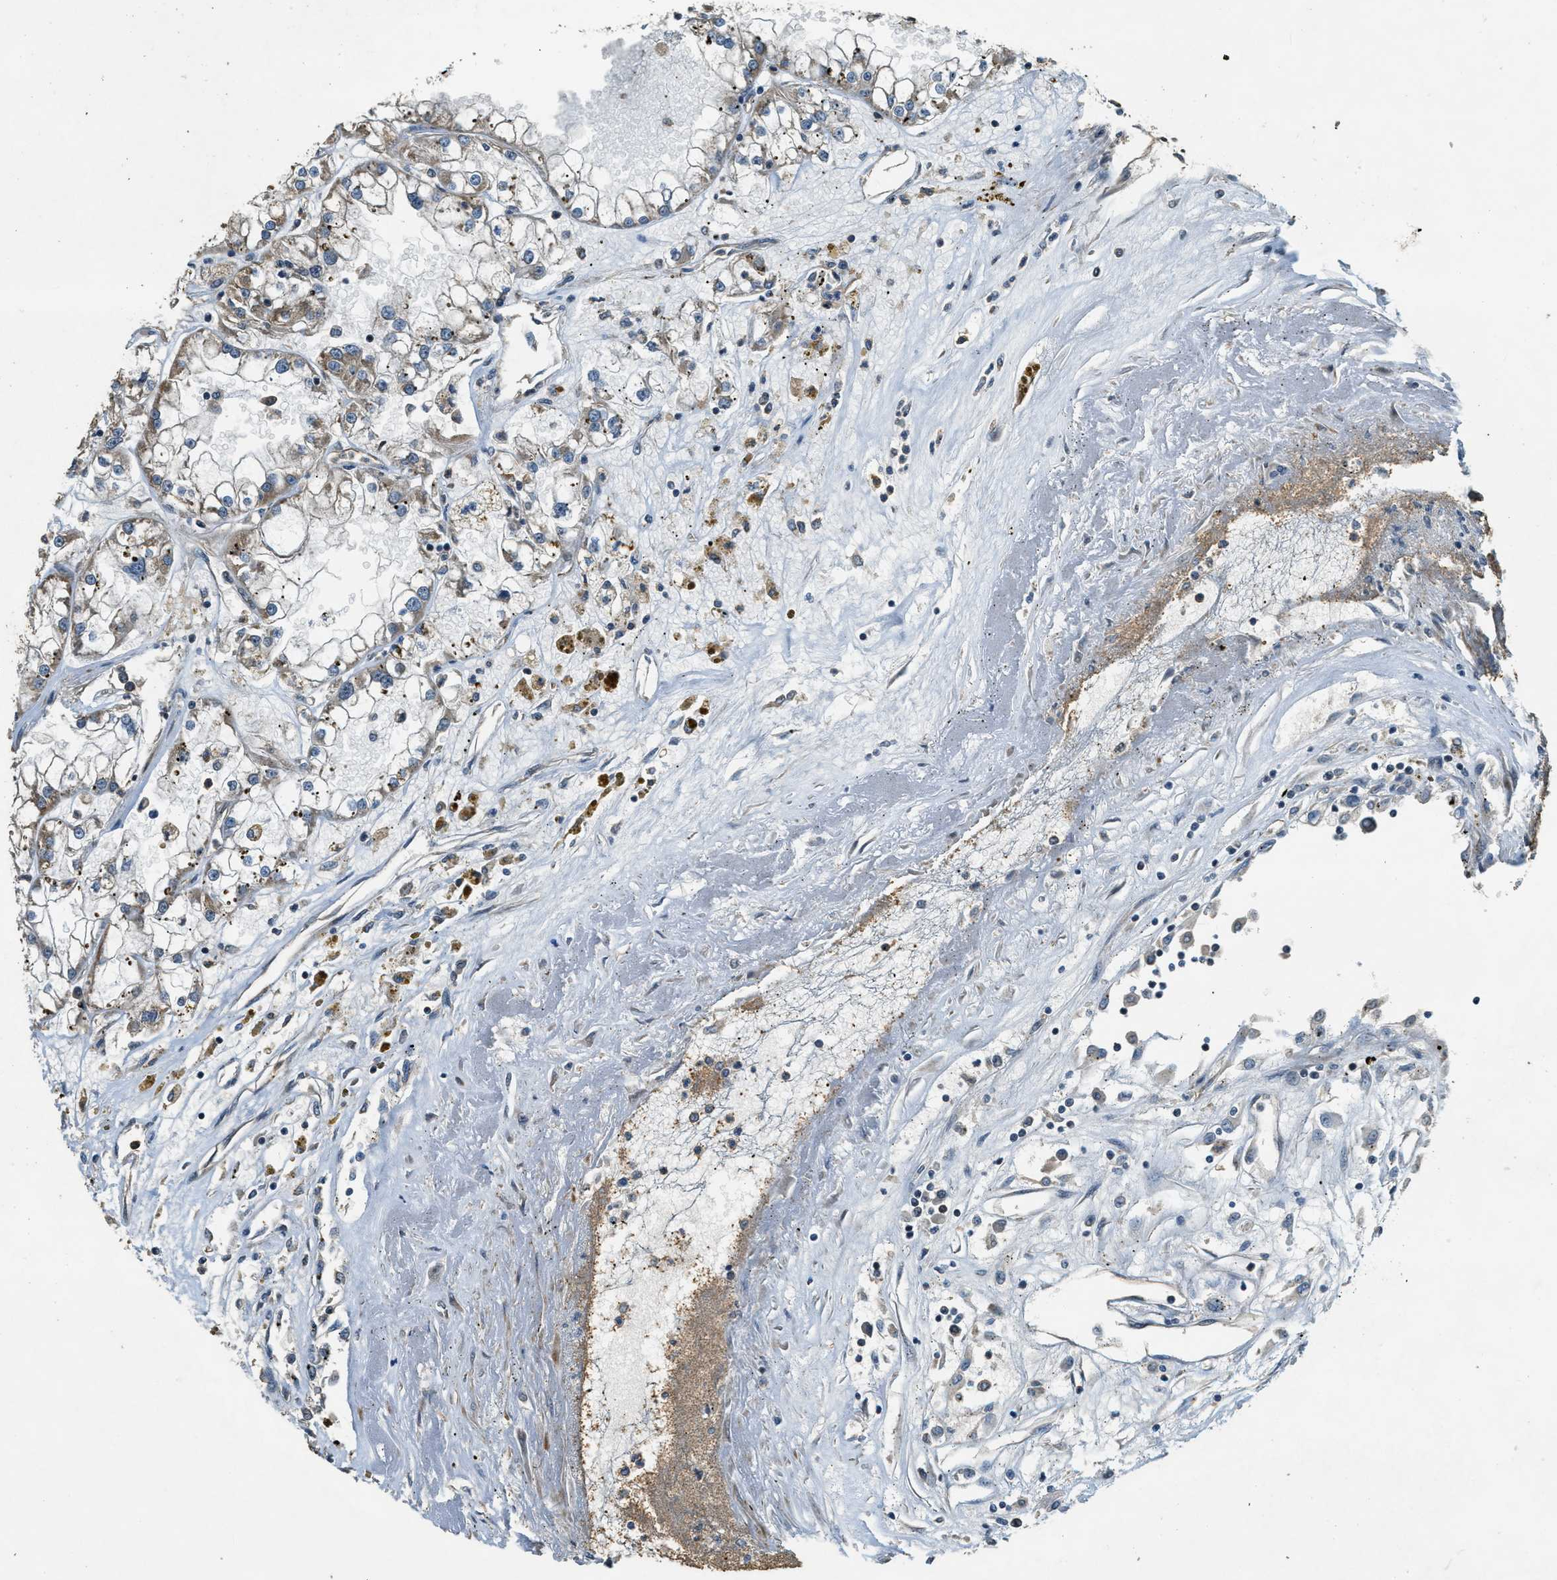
{"staining": {"intensity": "weak", "quantity": ">75%", "location": "cytoplasmic/membranous"}, "tissue": "renal cancer", "cell_type": "Tumor cells", "image_type": "cancer", "snomed": [{"axis": "morphology", "description": "Adenocarcinoma, NOS"}, {"axis": "topography", "description": "Kidney"}], "caption": "An image of human renal cancer (adenocarcinoma) stained for a protein exhibits weak cytoplasmic/membranous brown staining in tumor cells. The protein is stained brown, and the nuclei are stained in blue (DAB IHC with brightfield microscopy, high magnification).", "gene": "MED21", "patient": {"sex": "female", "age": 52}}